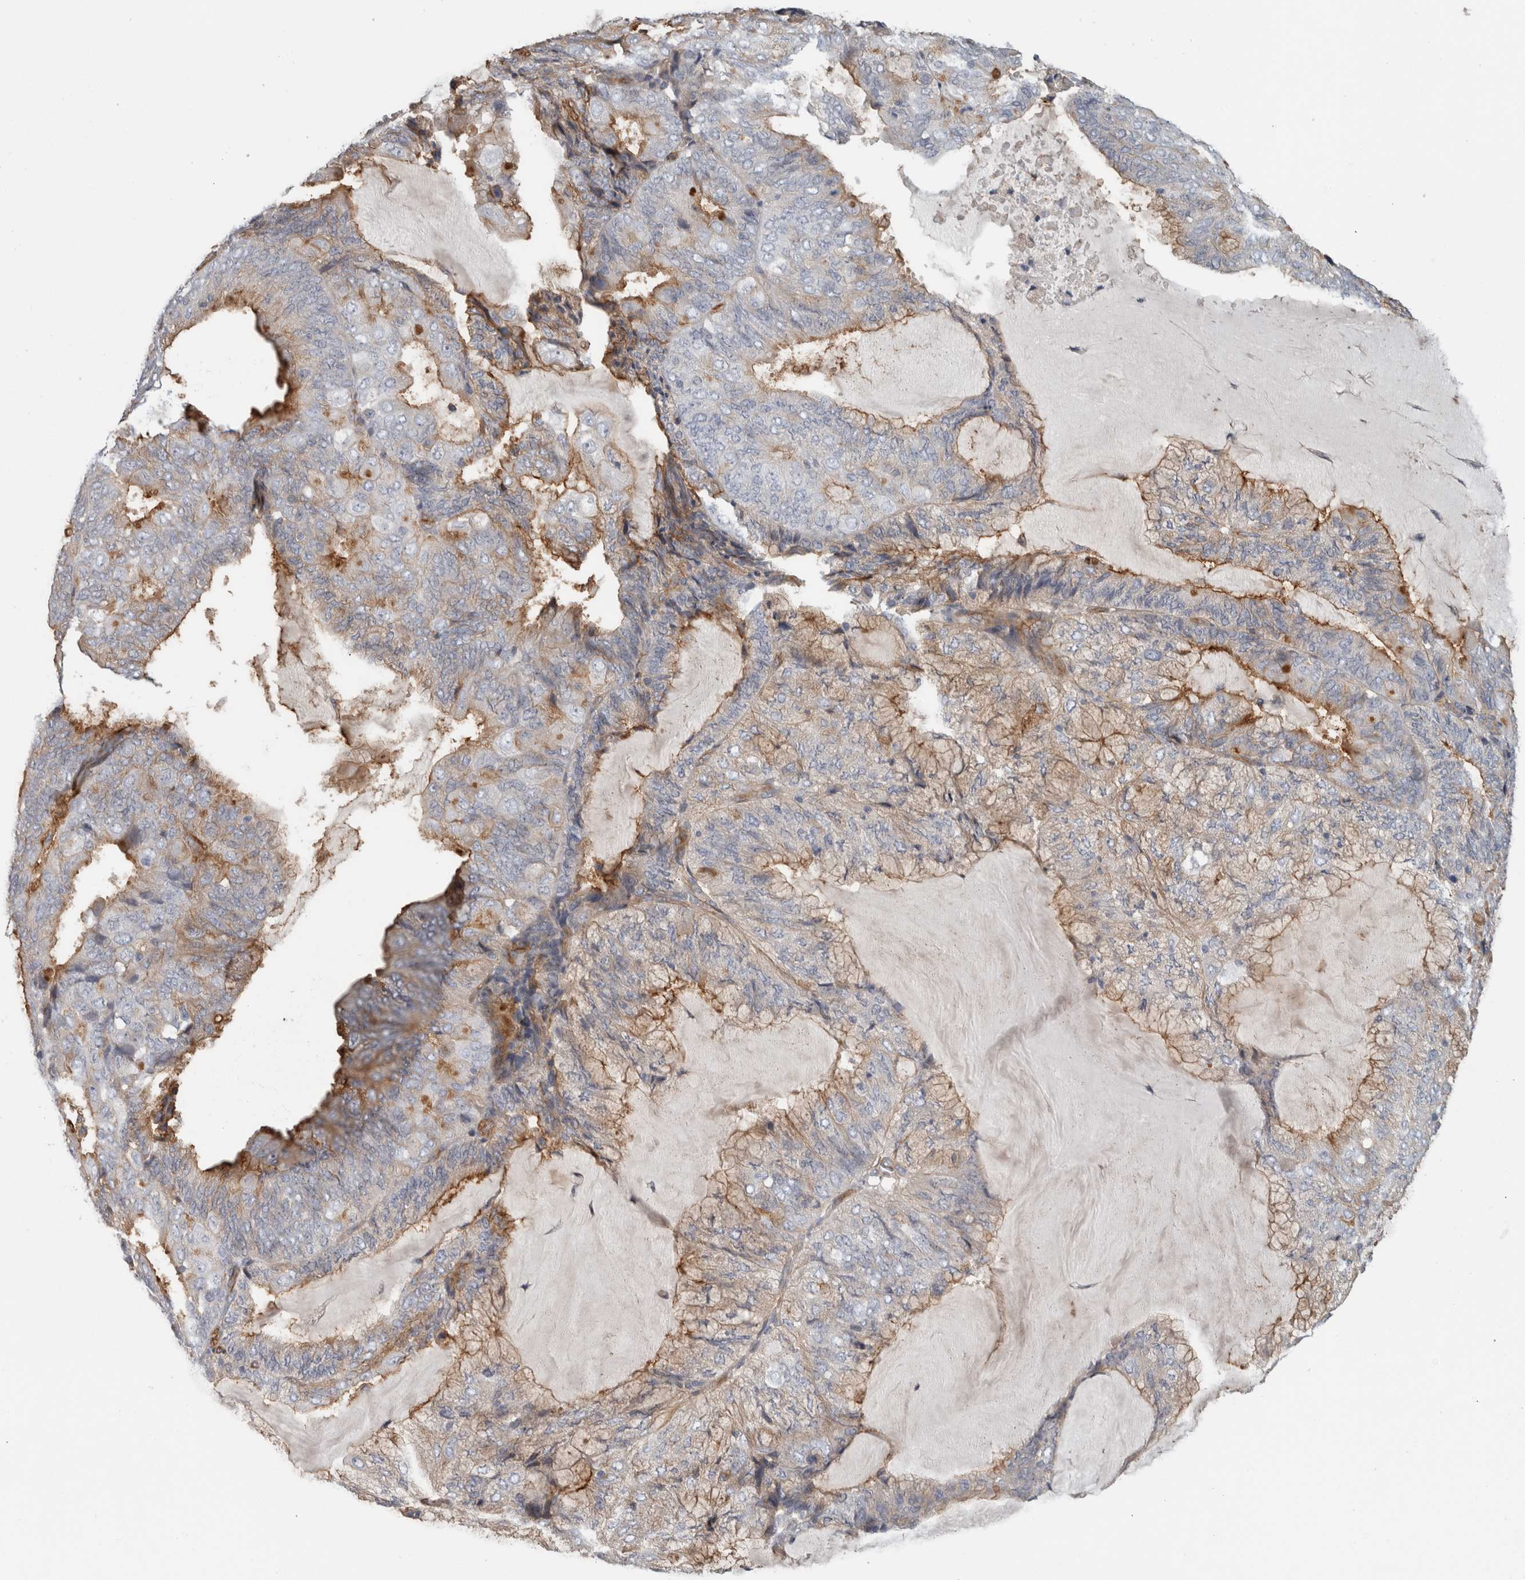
{"staining": {"intensity": "moderate", "quantity": "25%-75%", "location": "cytoplasmic/membranous"}, "tissue": "endometrial cancer", "cell_type": "Tumor cells", "image_type": "cancer", "snomed": [{"axis": "morphology", "description": "Adenocarcinoma, NOS"}, {"axis": "topography", "description": "Endometrium"}], "caption": "Moderate cytoplasmic/membranous expression for a protein is appreciated in approximately 25%-75% of tumor cells of endometrial adenocarcinoma using IHC.", "gene": "CD59", "patient": {"sex": "female", "age": 81}}